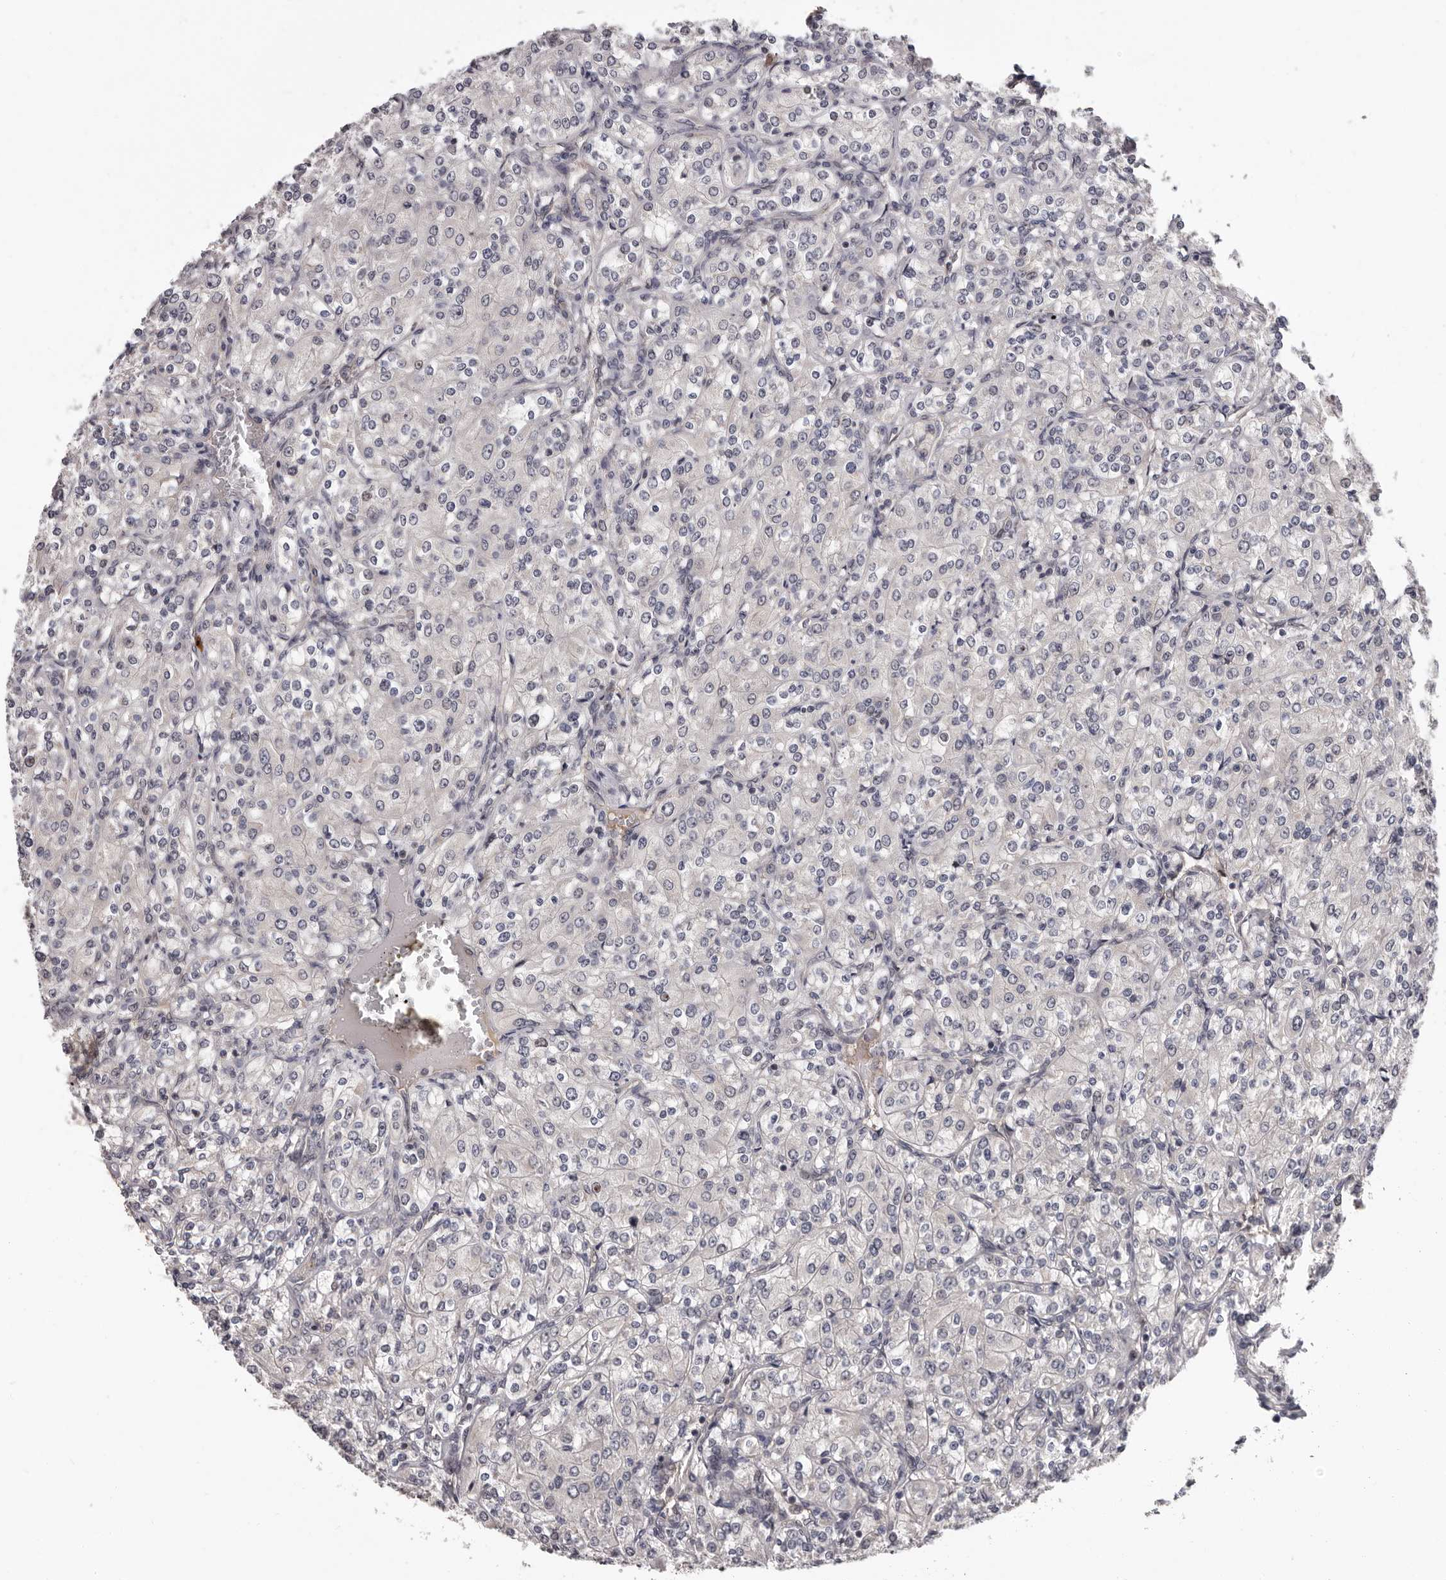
{"staining": {"intensity": "weak", "quantity": "<25%", "location": "nuclear"}, "tissue": "renal cancer", "cell_type": "Tumor cells", "image_type": "cancer", "snomed": [{"axis": "morphology", "description": "Adenocarcinoma, NOS"}, {"axis": "topography", "description": "Kidney"}], "caption": "Adenocarcinoma (renal) was stained to show a protein in brown. There is no significant expression in tumor cells.", "gene": "MED8", "patient": {"sex": "male", "age": 77}}